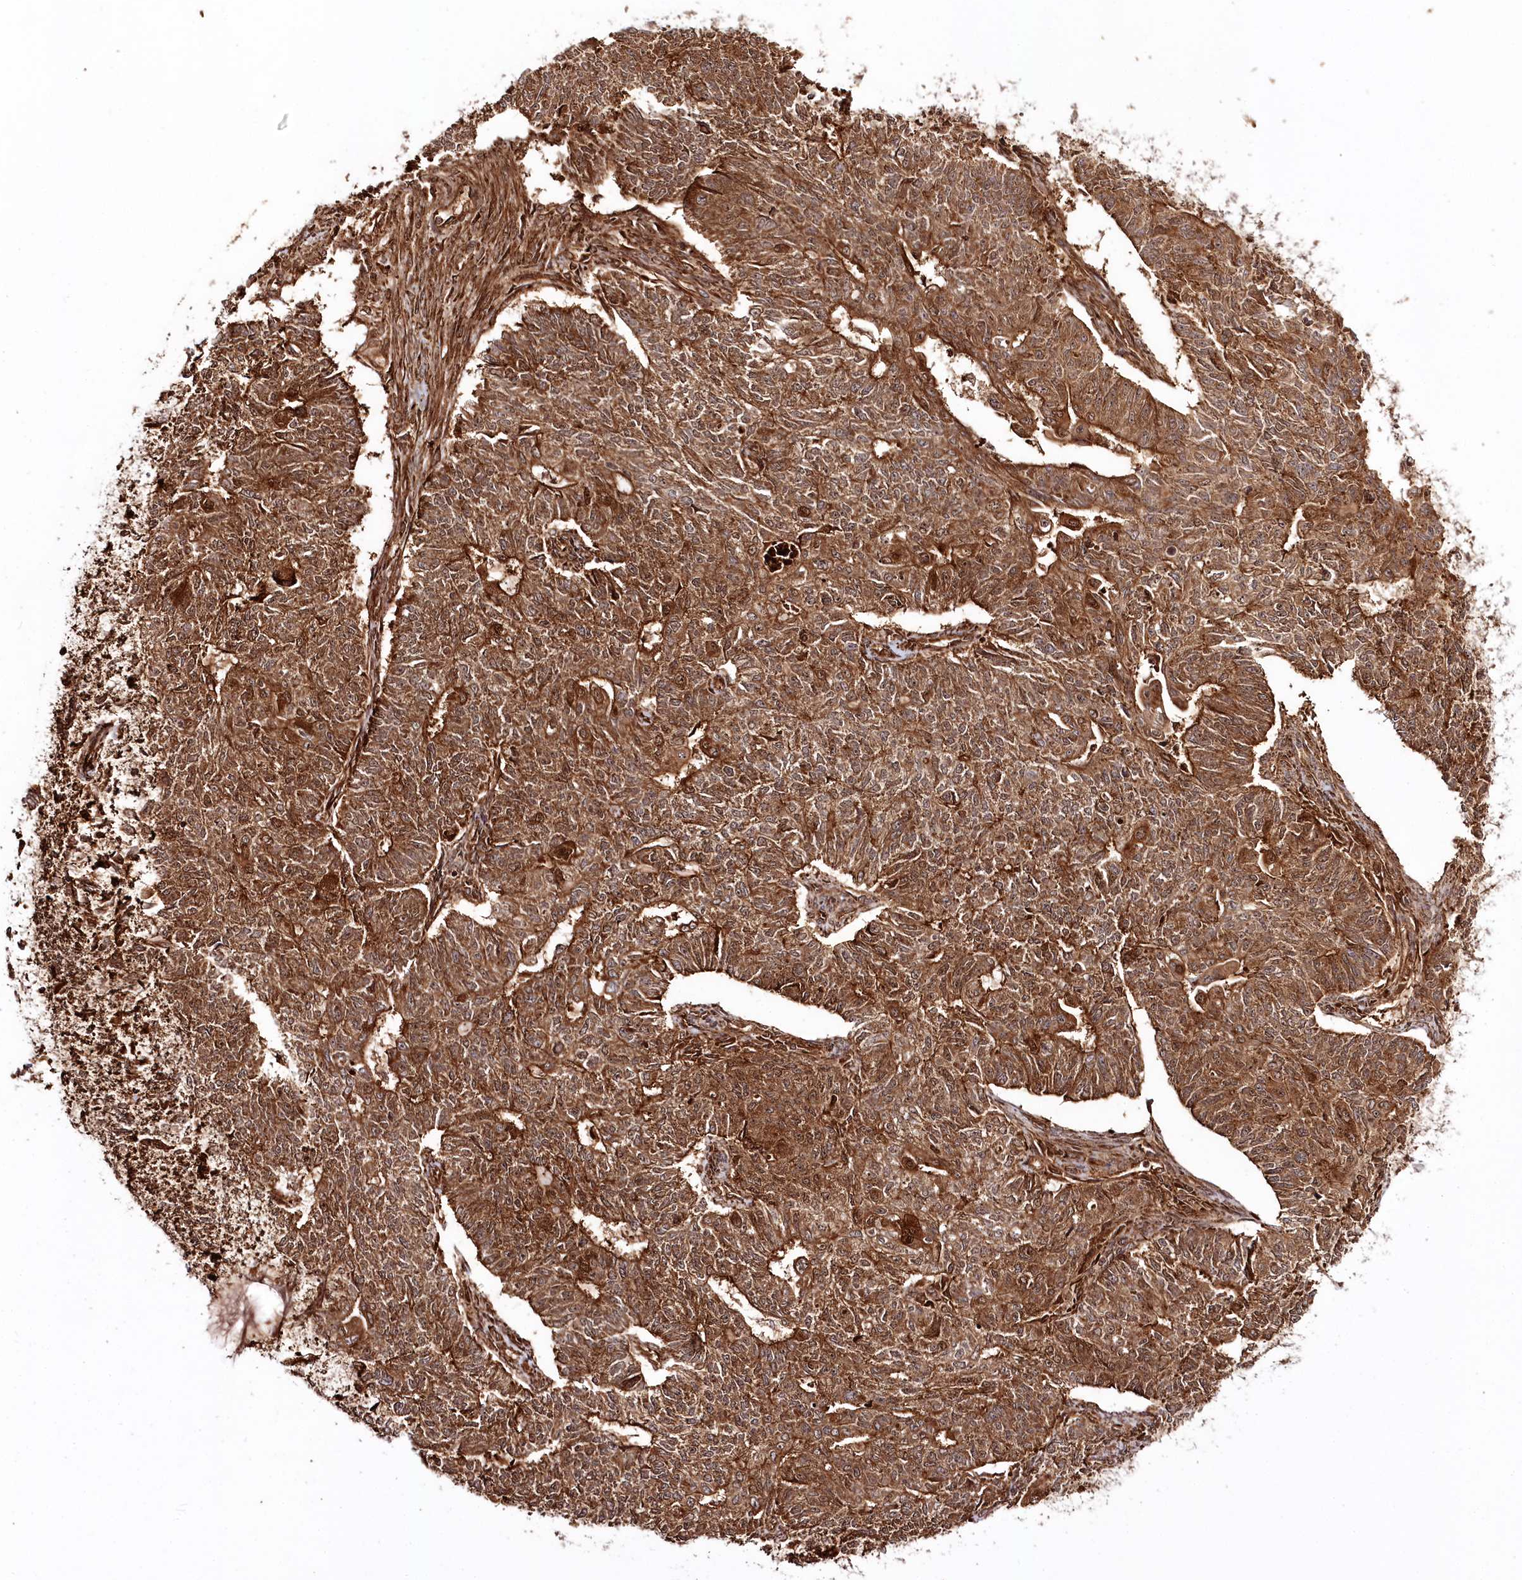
{"staining": {"intensity": "moderate", "quantity": ">75%", "location": "cytoplasmic/membranous"}, "tissue": "endometrial cancer", "cell_type": "Tumor cells", "image_type": "cancer", "snomed": [{"axis": "morphology", "description": "Adenocarcinoma, NOS"}, {"axis": "topography", "description": "Endometrium"}], "caption": "A histopathology image showing moderate cytoplasmic/membranous expression in about >75% of tumor cells in adenocarcinoma (endometrial), as visualized by brown immunohistochemical staining.", "gene": "REXO2", "patient": {"sex": "female", "age": 32}}